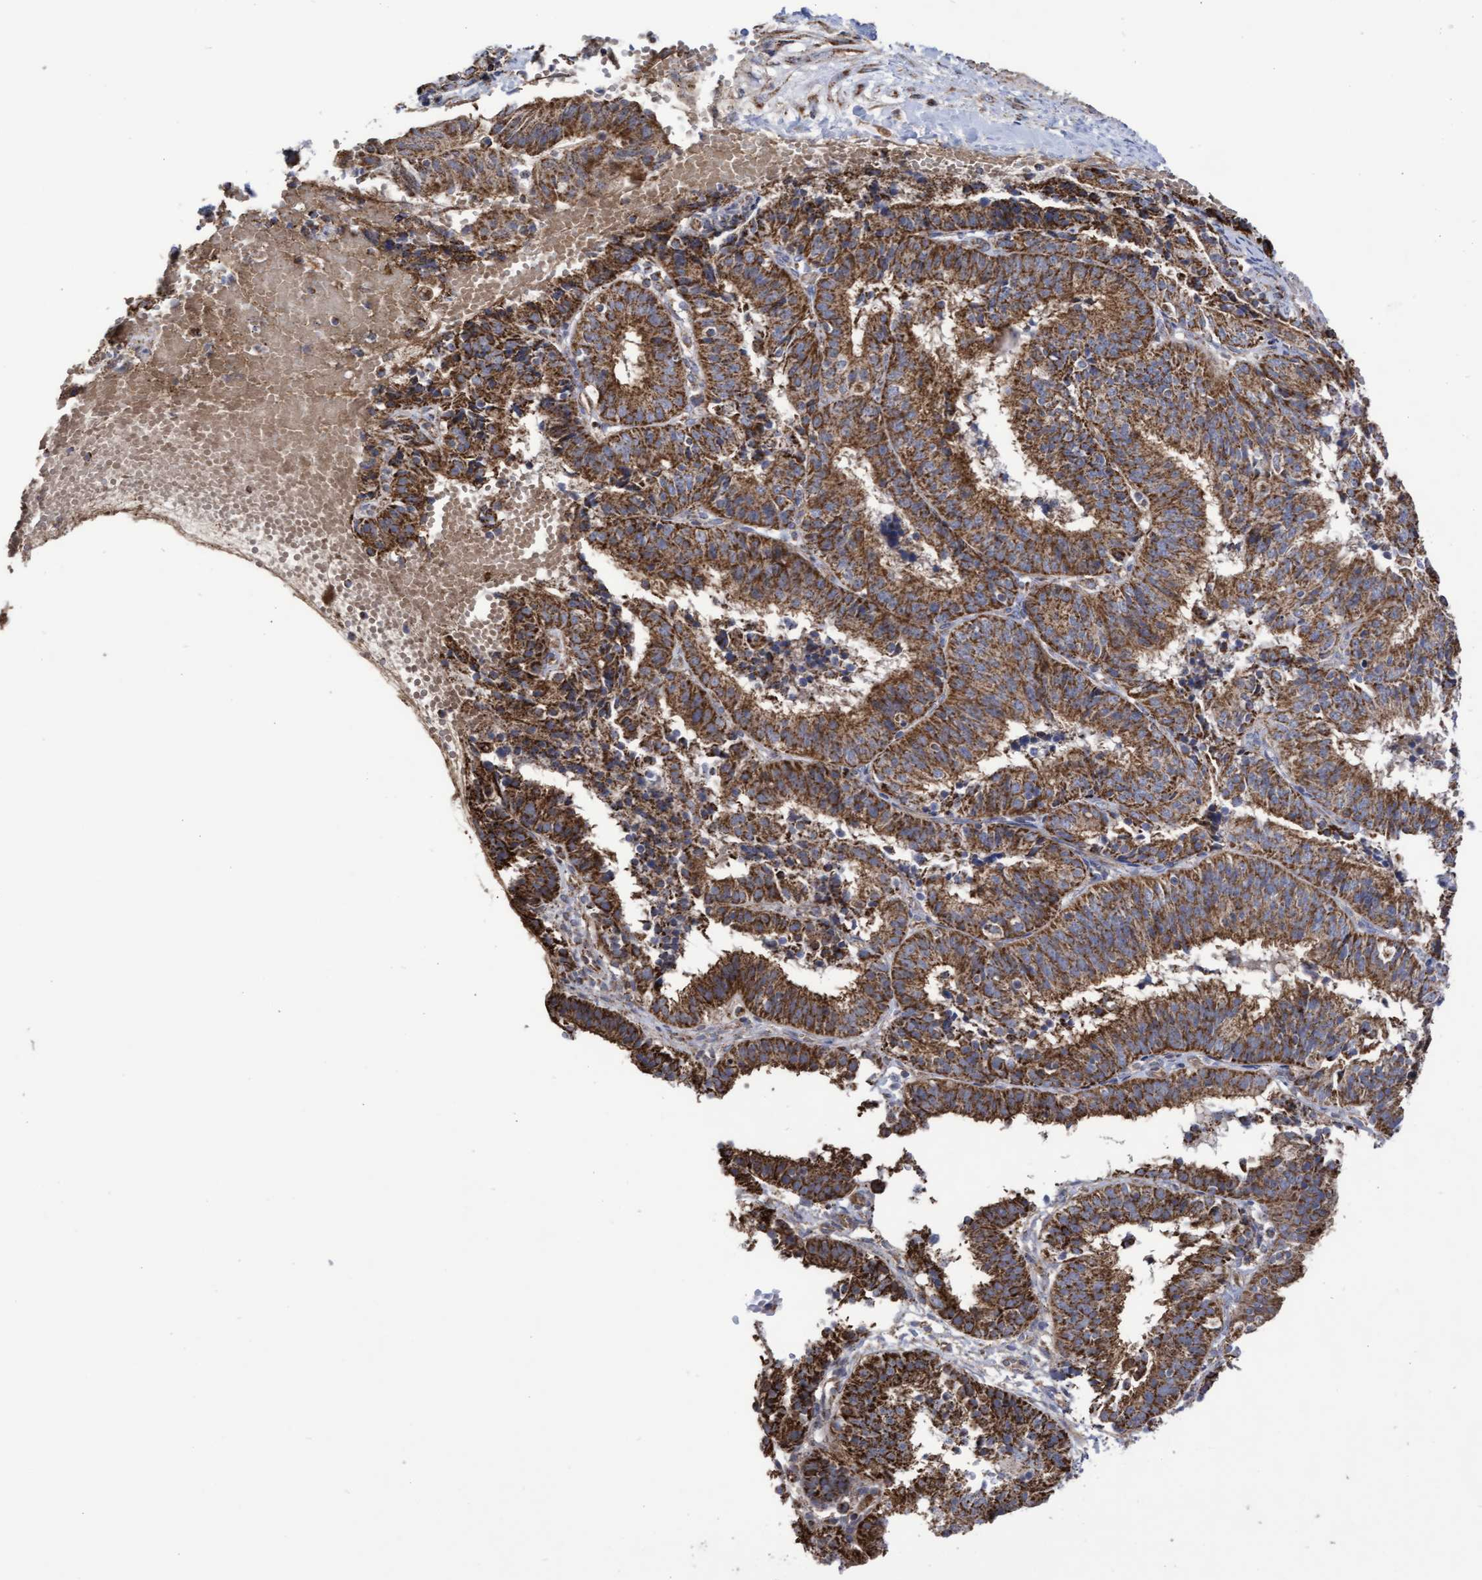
{"staining": {"intensity": "strong", "quantity": ">75%", "location": "cytoplasmic/membranous"}, "tissue": "endometrial cancer", "cell_type": "Tumor cells", "image_type": "cancer", "snomed": [{"axis": "morphology", "description": "Adenocarcinoma, NOS"}, {"axis": "topography", "description": "Endometrium"}], "caption": "Immunohistochemistry staining of endometrial cancer, which shows high levels of strong cytoplasmic/membranous positivity in approximately >75% of tumor cells indicating strong cytoplasmic/membranous protein positivity. The staining was performed using DAB (brown) for protein detection and nuclei were counterstained in hematoxylin (blue).", "gene": "COBL", "patient": {"sex": "female", "age": 51}}